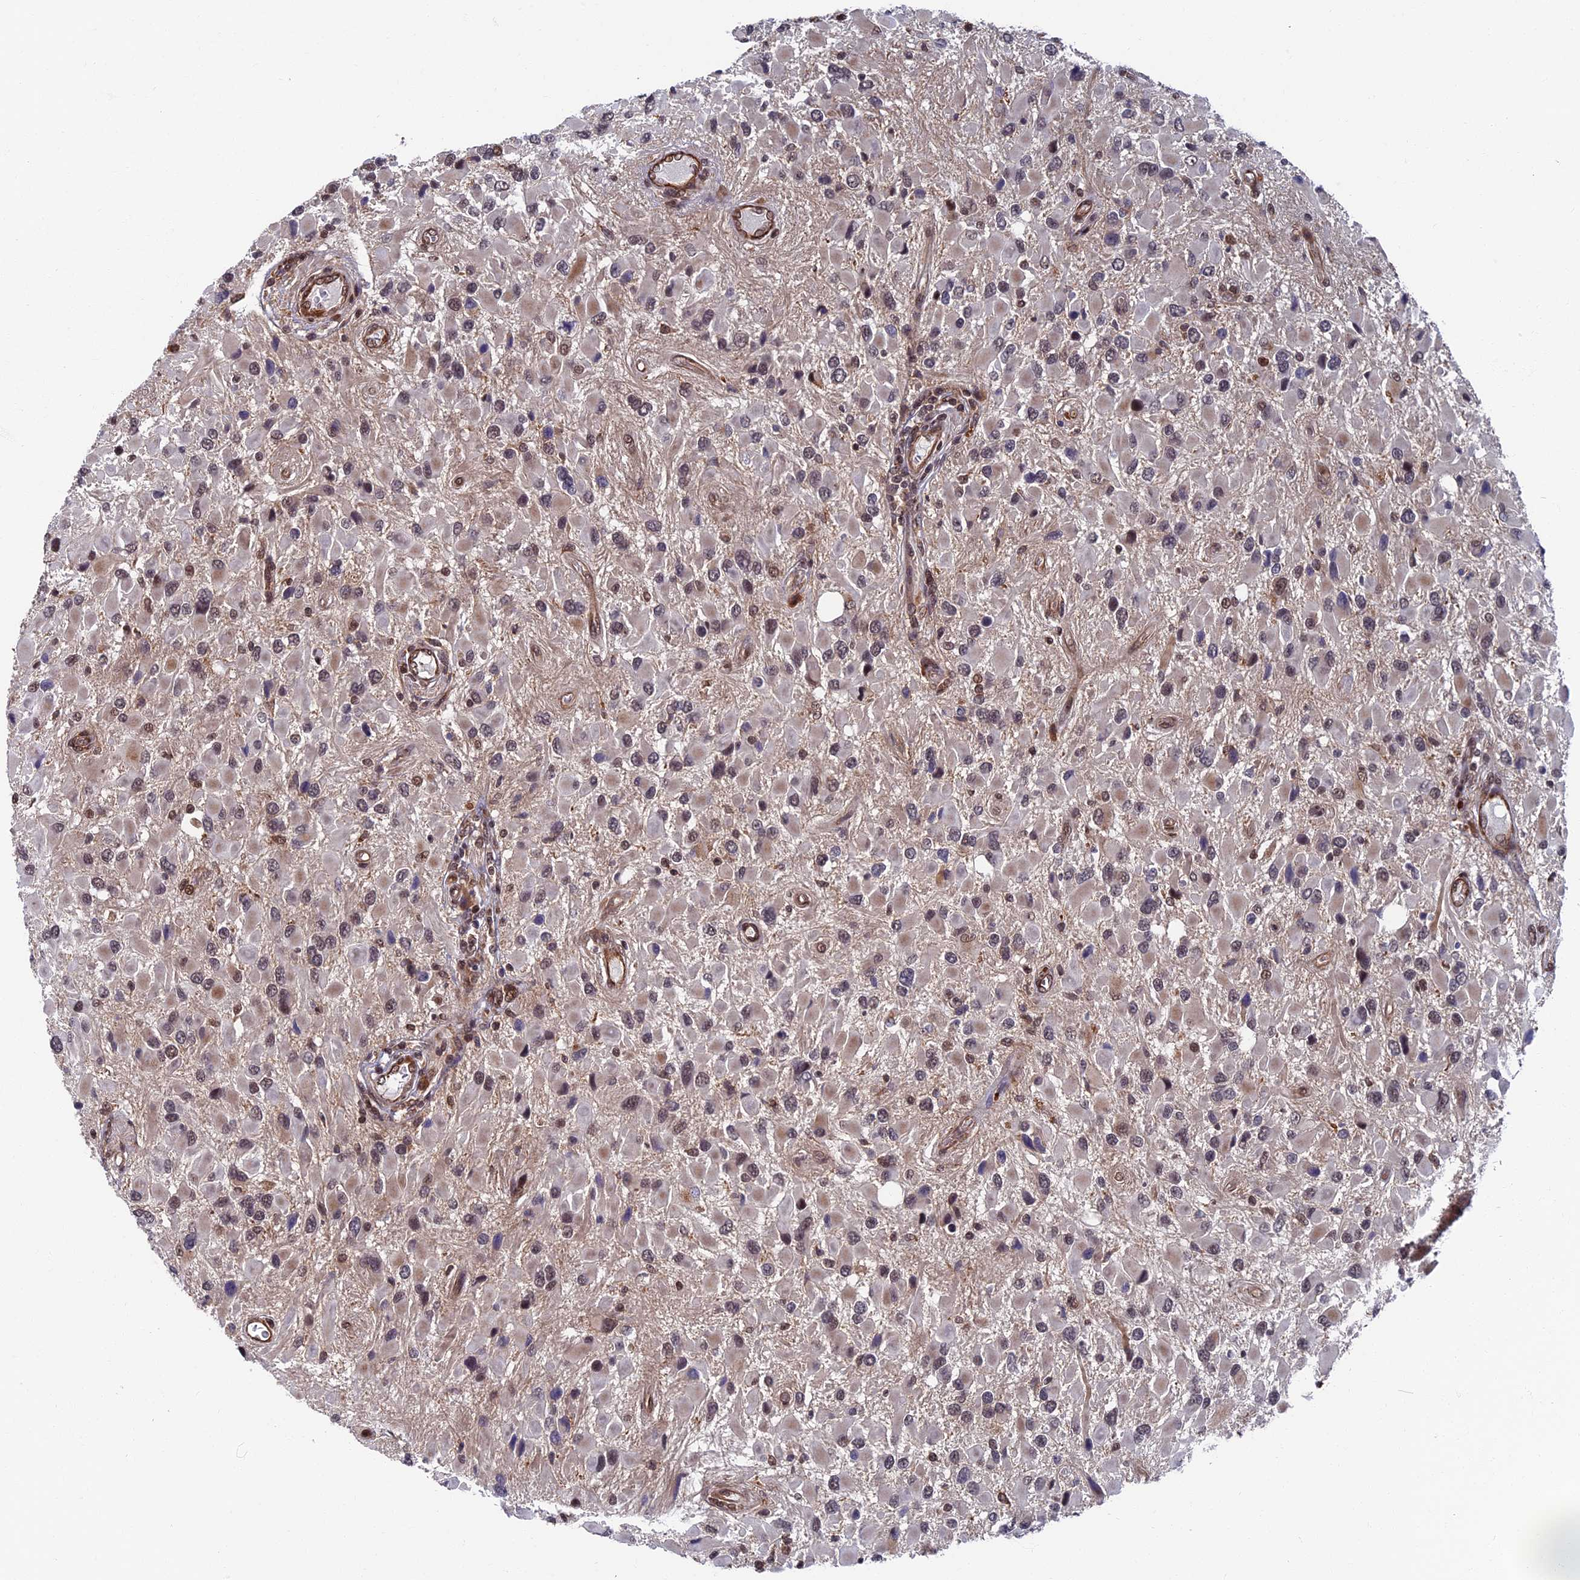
{"staining": {"intensity": "weak", "quantity": "<25%", "location": "nuclear"}, "tissue": "glioma", "cell_type": "Tumor cells", "image_type": "cancer", "snomed": [{"axis": "morphology", "description": "Glioma, malignant, High grade"}, {"axis": "topography", "description": "Brain"}], "caption": "This is an IHC image of human malignant glioma (high-grade). There is no expression in tumor cells.", "gene": "CTDP1", "patient": {"sex": "male", "age": 53}}